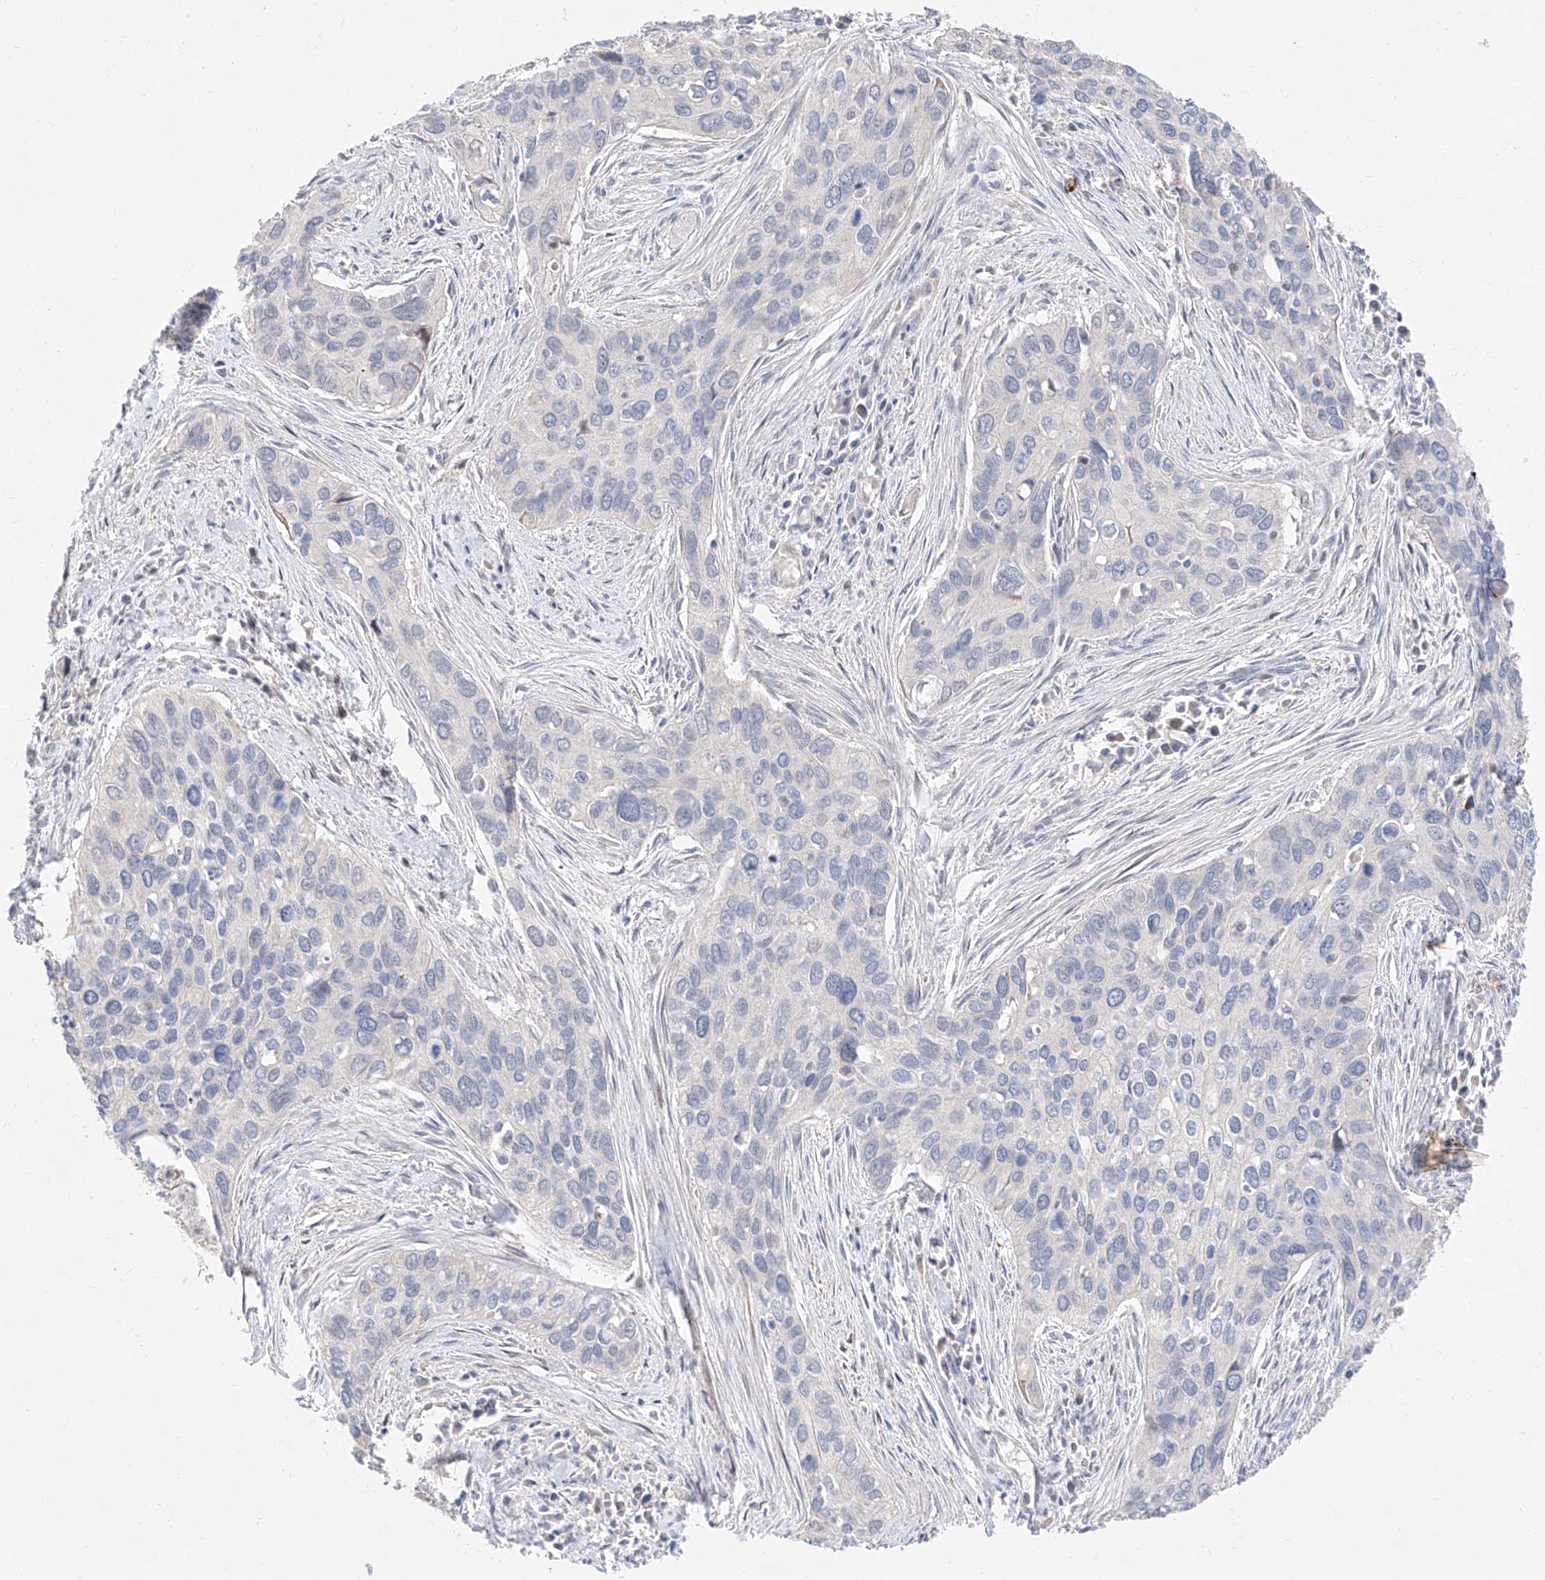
{"staining": {"intensity": "negative", "quantity": "none", "location": "none"}, "tissue": "cervical cancer", "cell_type": "Tumor cells", "image_type": "cancer", "snomed": [{"axis": "morphology", "description": "Squamous cell carcinoma, NOS"}, {"axis": "topography", "description": "Cervix"}], "caption": "Immunohistochemical staining of human cervical cancer (squamous cell carcinoma) displays no significant positivity in tumor cells. Brightfield microscopy of immunohistochemistry stained with DAB (brown) and hematoxylin (blue), captured at high magnification.", "gene": "FUCA2", "patient": {"sex": "female", "age": 55}}